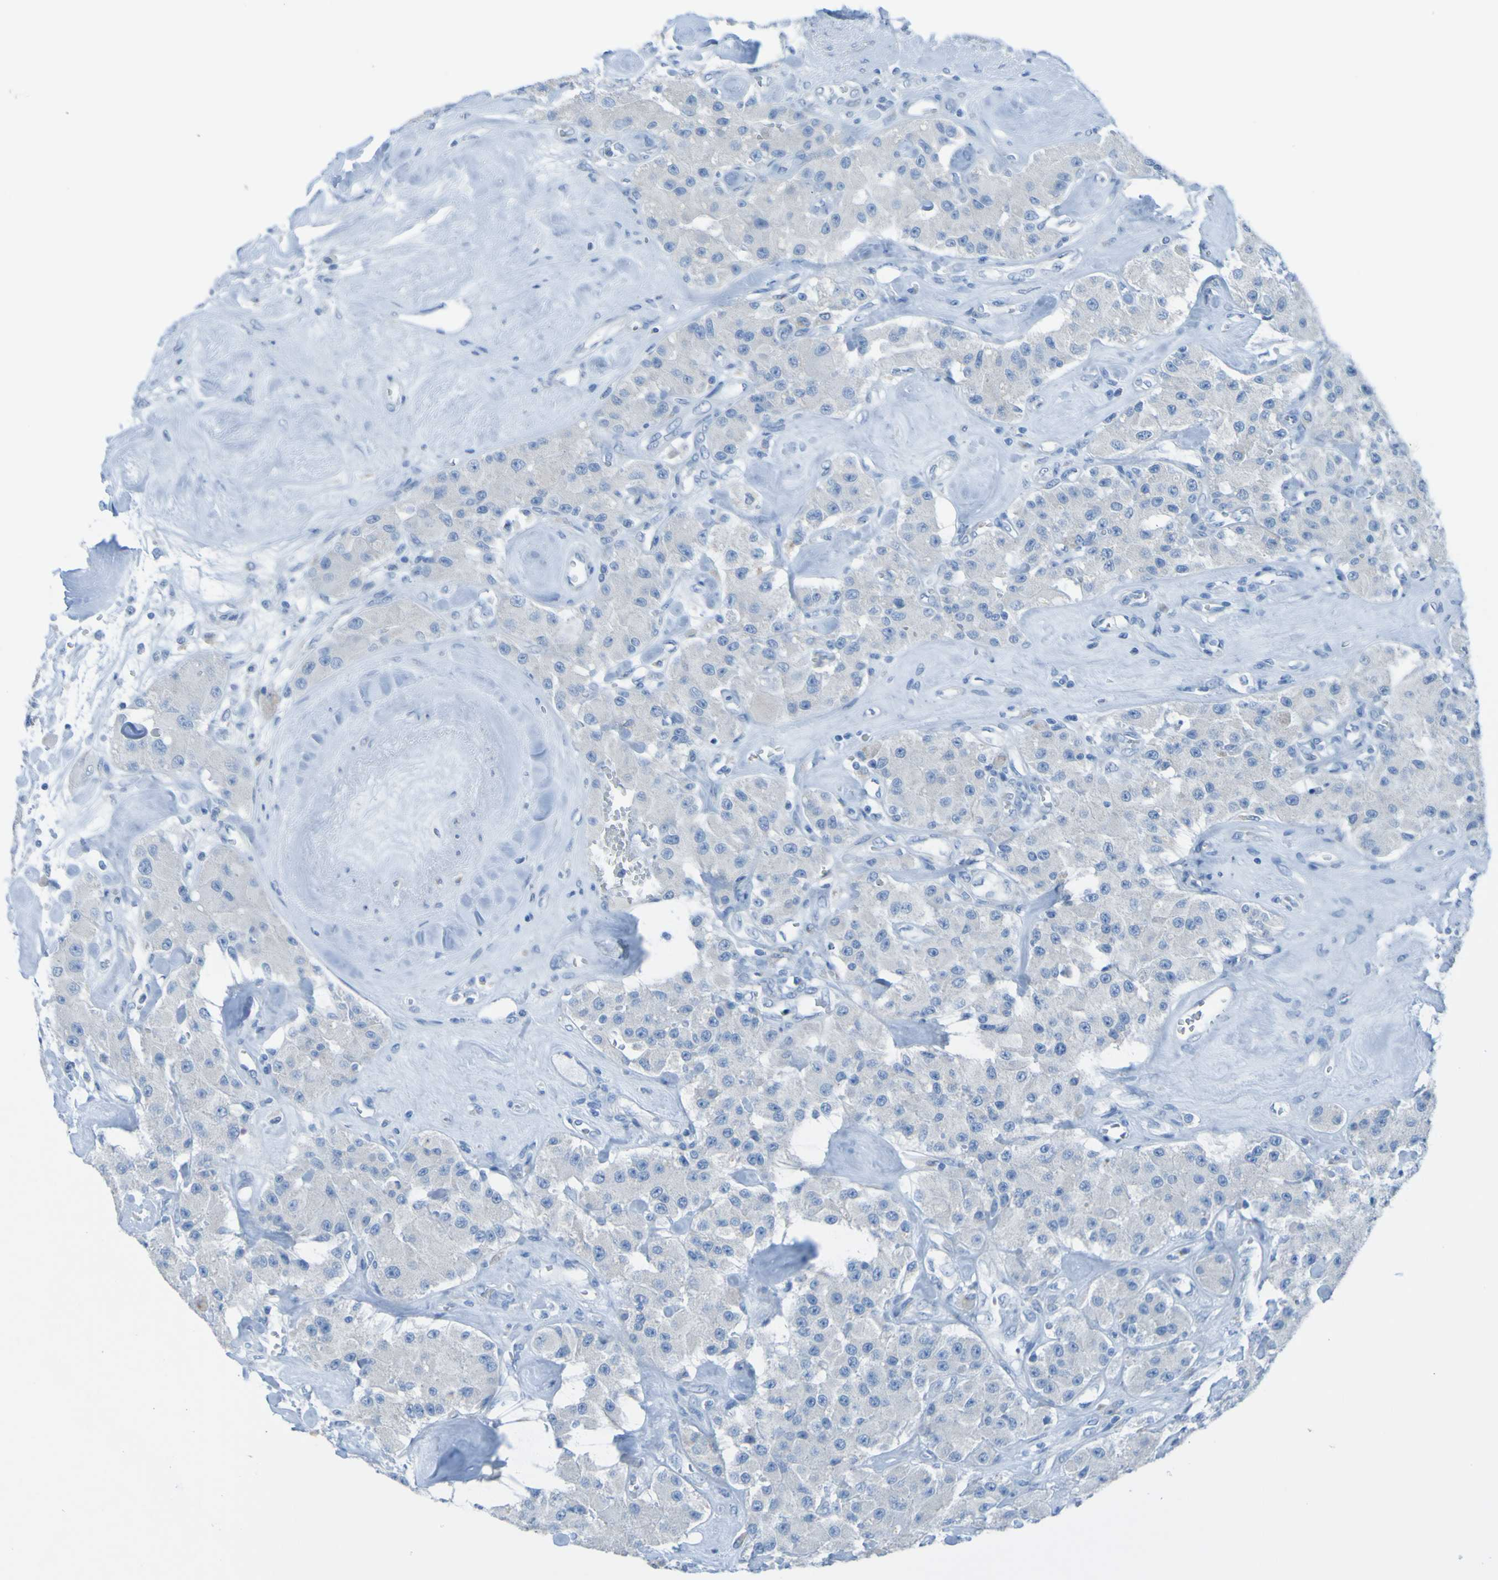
{"staining": {"intensity": "weak", "quantity": ">75%", "location": "cytoplasmic/membranous"}, "tissue": "carcinoid", "cell_type": "Tumor cells", "image_type": "cancer", "snomed": [{"axis": "morphology", "description": "Carcinoid, malignant, NOS"}, {"axis": "topography", "description": "Pancreas"}], "caption": "Carcinoid tissue demonstrates weak cytoplasmic/membranous expression in about >75% of tumor cells, visualized by immunohistochemistry.", "gene": "ACMSD", "patient": {"sex": "male", "age": 41}}